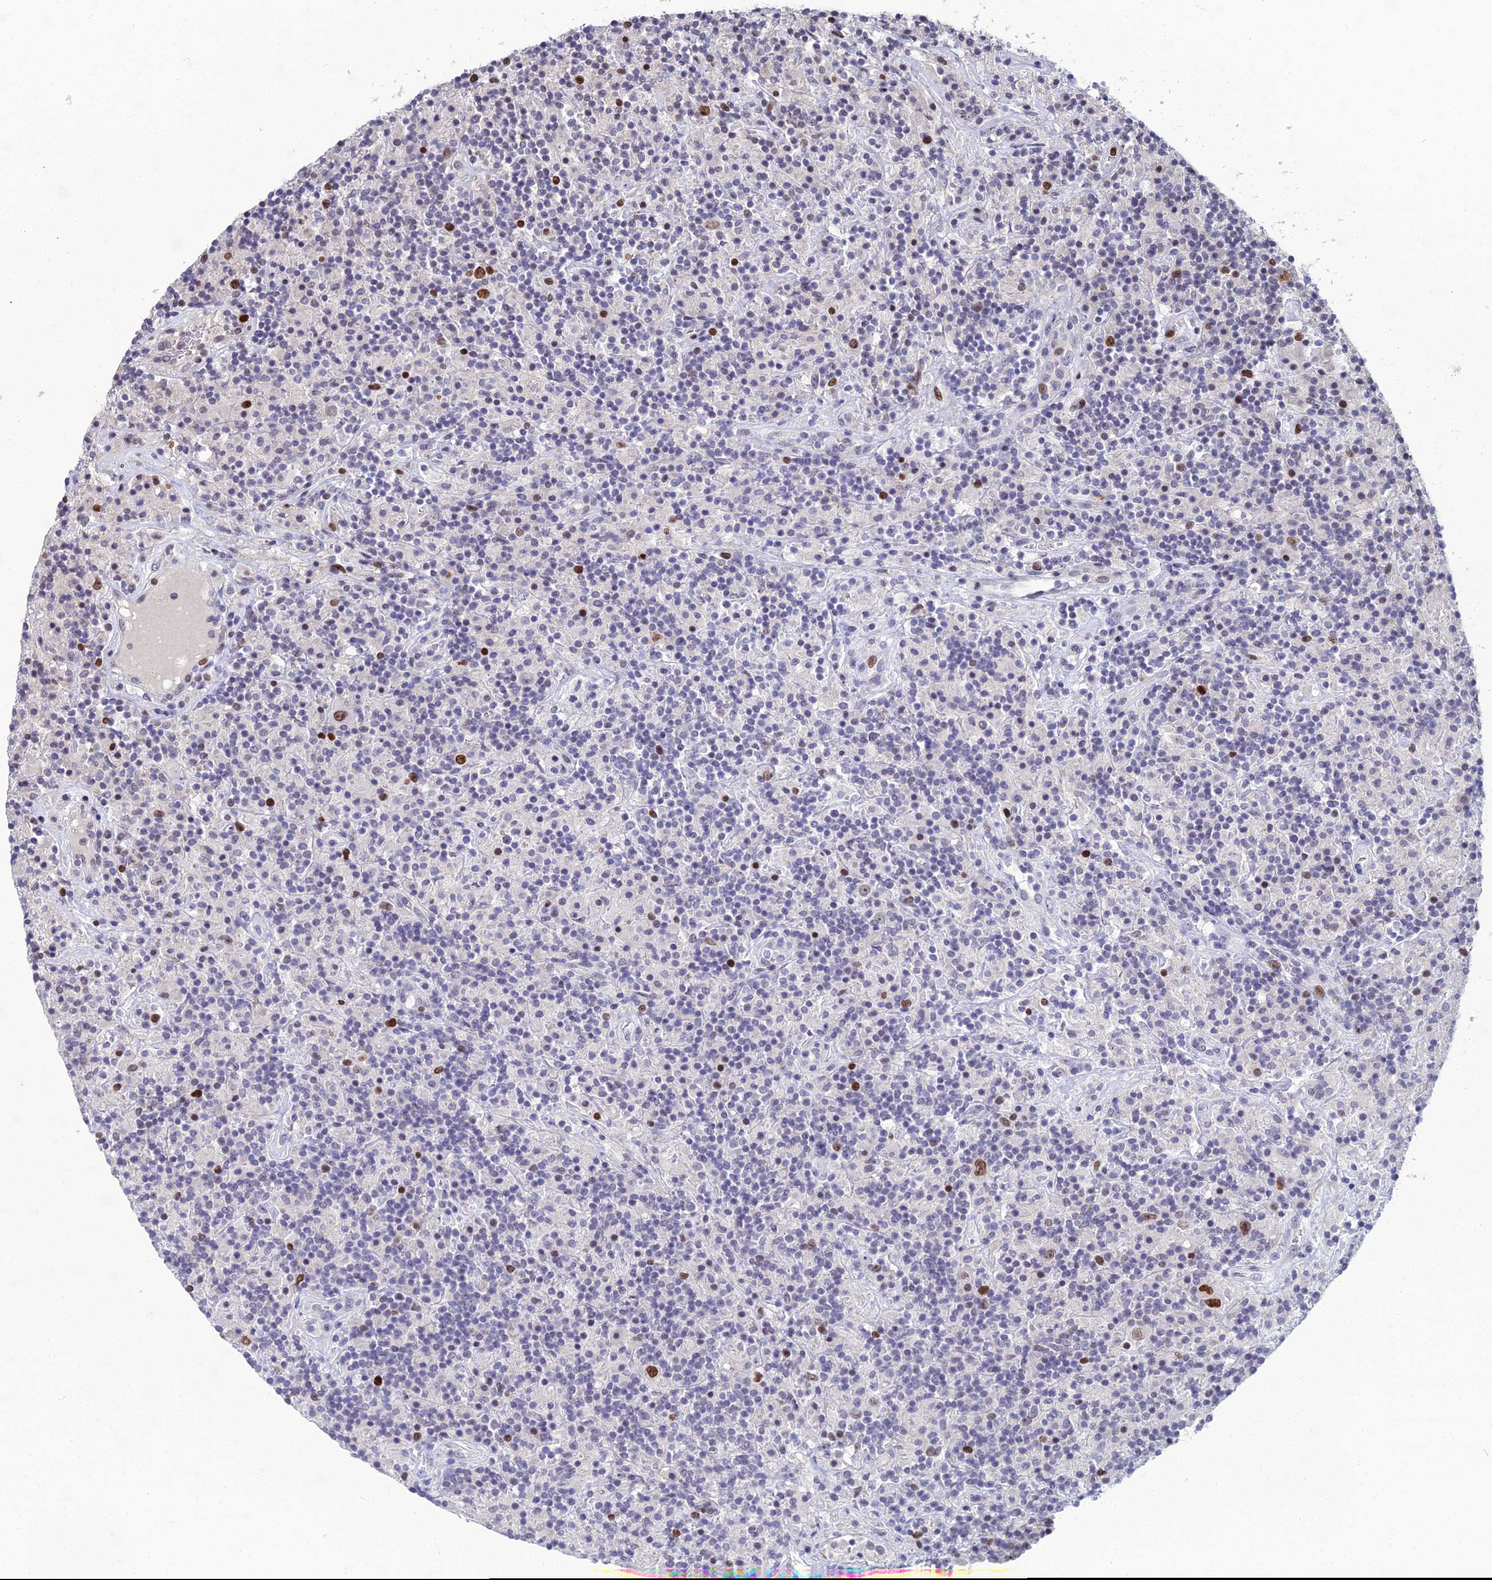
{"staining": {"intensity": "moderate", "quantity": "25%-75%", "location": "nuclear"}, "tissue": "lymphoma", "cell_type": "Tumor cells", "image_type": "cancer", "snomed": [{"axis": "morphology", "description": "Hodgkin's disease, NOS"}, {"axis": "topography", "description": "Lymph node"}], "caption": "High-power microscopy captured an immunohistochemistry (IHC) image of lymphoma, revealing moderate nuclear expression in approximately 25%-75% of tumor cells.", "gene": "TAF9B", "patient": {"sex": "male", "age": 70}}